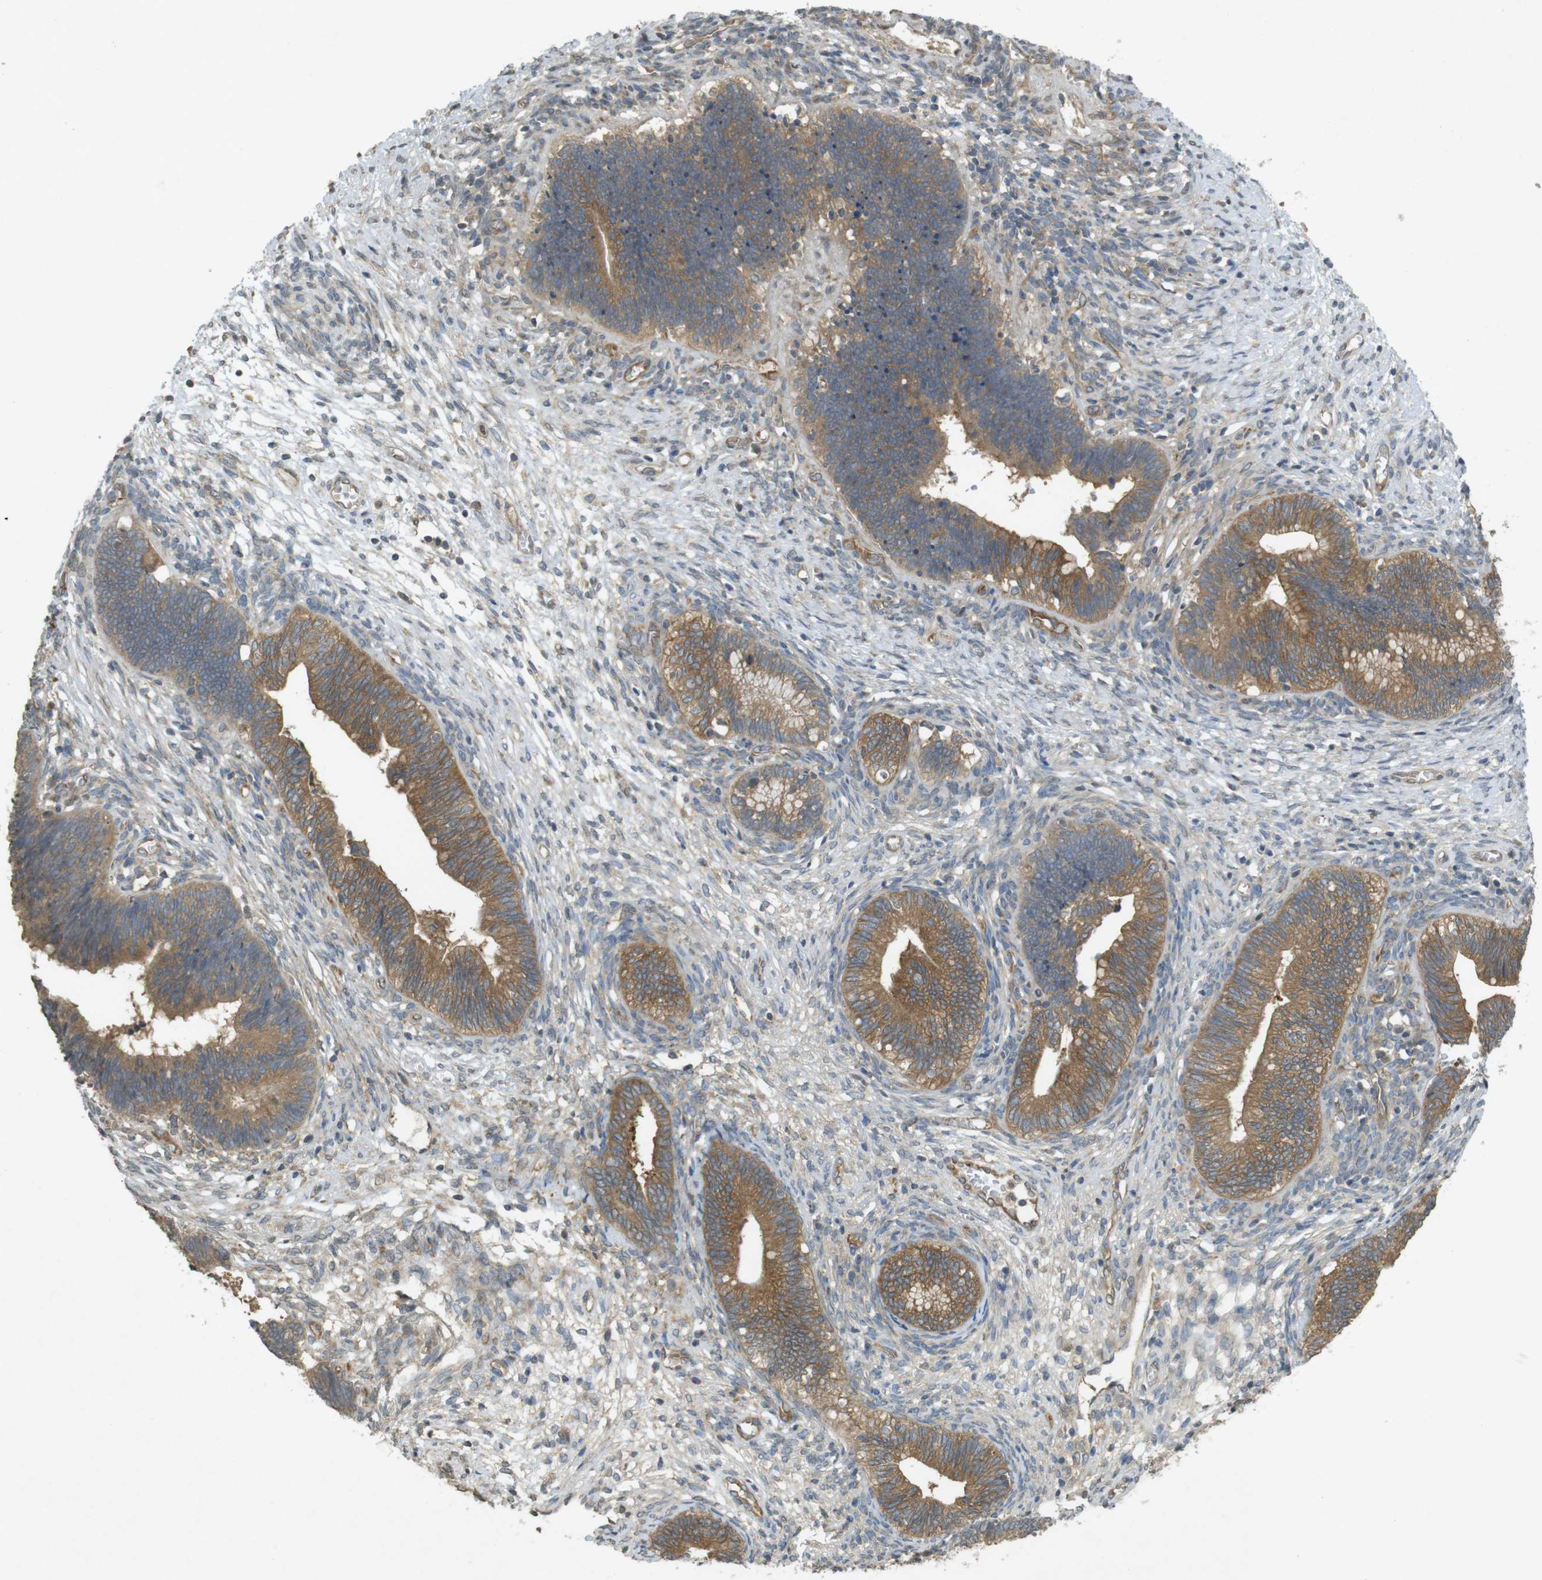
{"staining": {"intensity": "moderate", "quantity": ">75%", "location": "cytoplasmic/membranous"}, "tissue": "cervical cancer", "cell_type": "Tumor cells", "image_type": "cancer", "snomed": [{"axis": "morphology", "description": "Adenocarcinoma, NOS"}, {"axis": "topography", "description": "Cervix"}], "caption": "Immunohistochemistry (IHC) histopathology image of human cervical cancer stained for a protein (brown), which shows medium levels of moderate cytoplasmic/membranous expression in about >75% of tumor cells.", "gene": "KIF5B", "patient": {"sex": "female", "age": 44}}